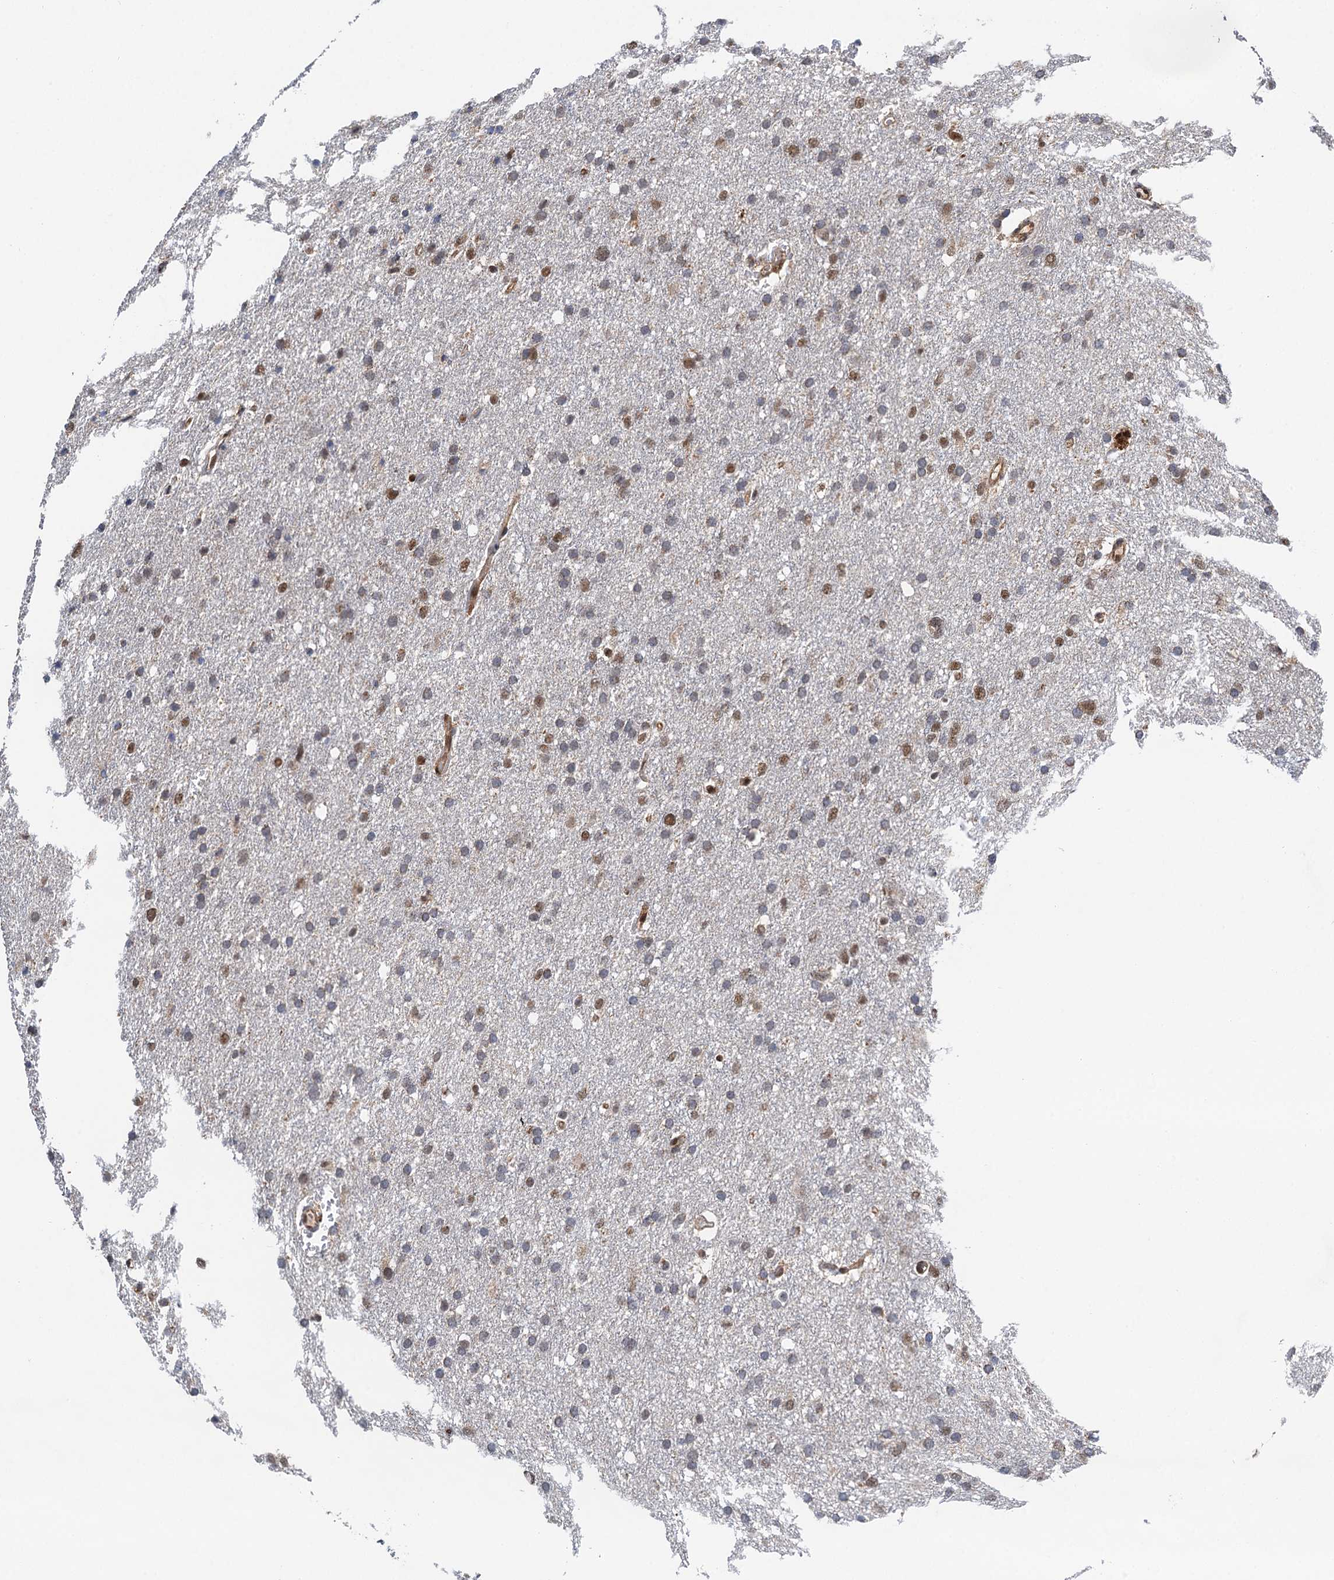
{"staining": {"intensity": "moderate", "quantity": "<25%", "location": "nuclear"}, "tissue": "glioma", "cell_type": "Tumor cells", "image_type": "cancer", "snomed": [{"axis": "morphology", "description": "Glioma, malignant, High grade"}, {"axis": "topography", "description": "Cerebral cortex"}], "caption": "The immunohistochemical stain highlights moderate nuclear positivity in tumor cells of glioma tissue.", "gene": "CMPK2", "patient": {"sex": "female", "age": 36}}